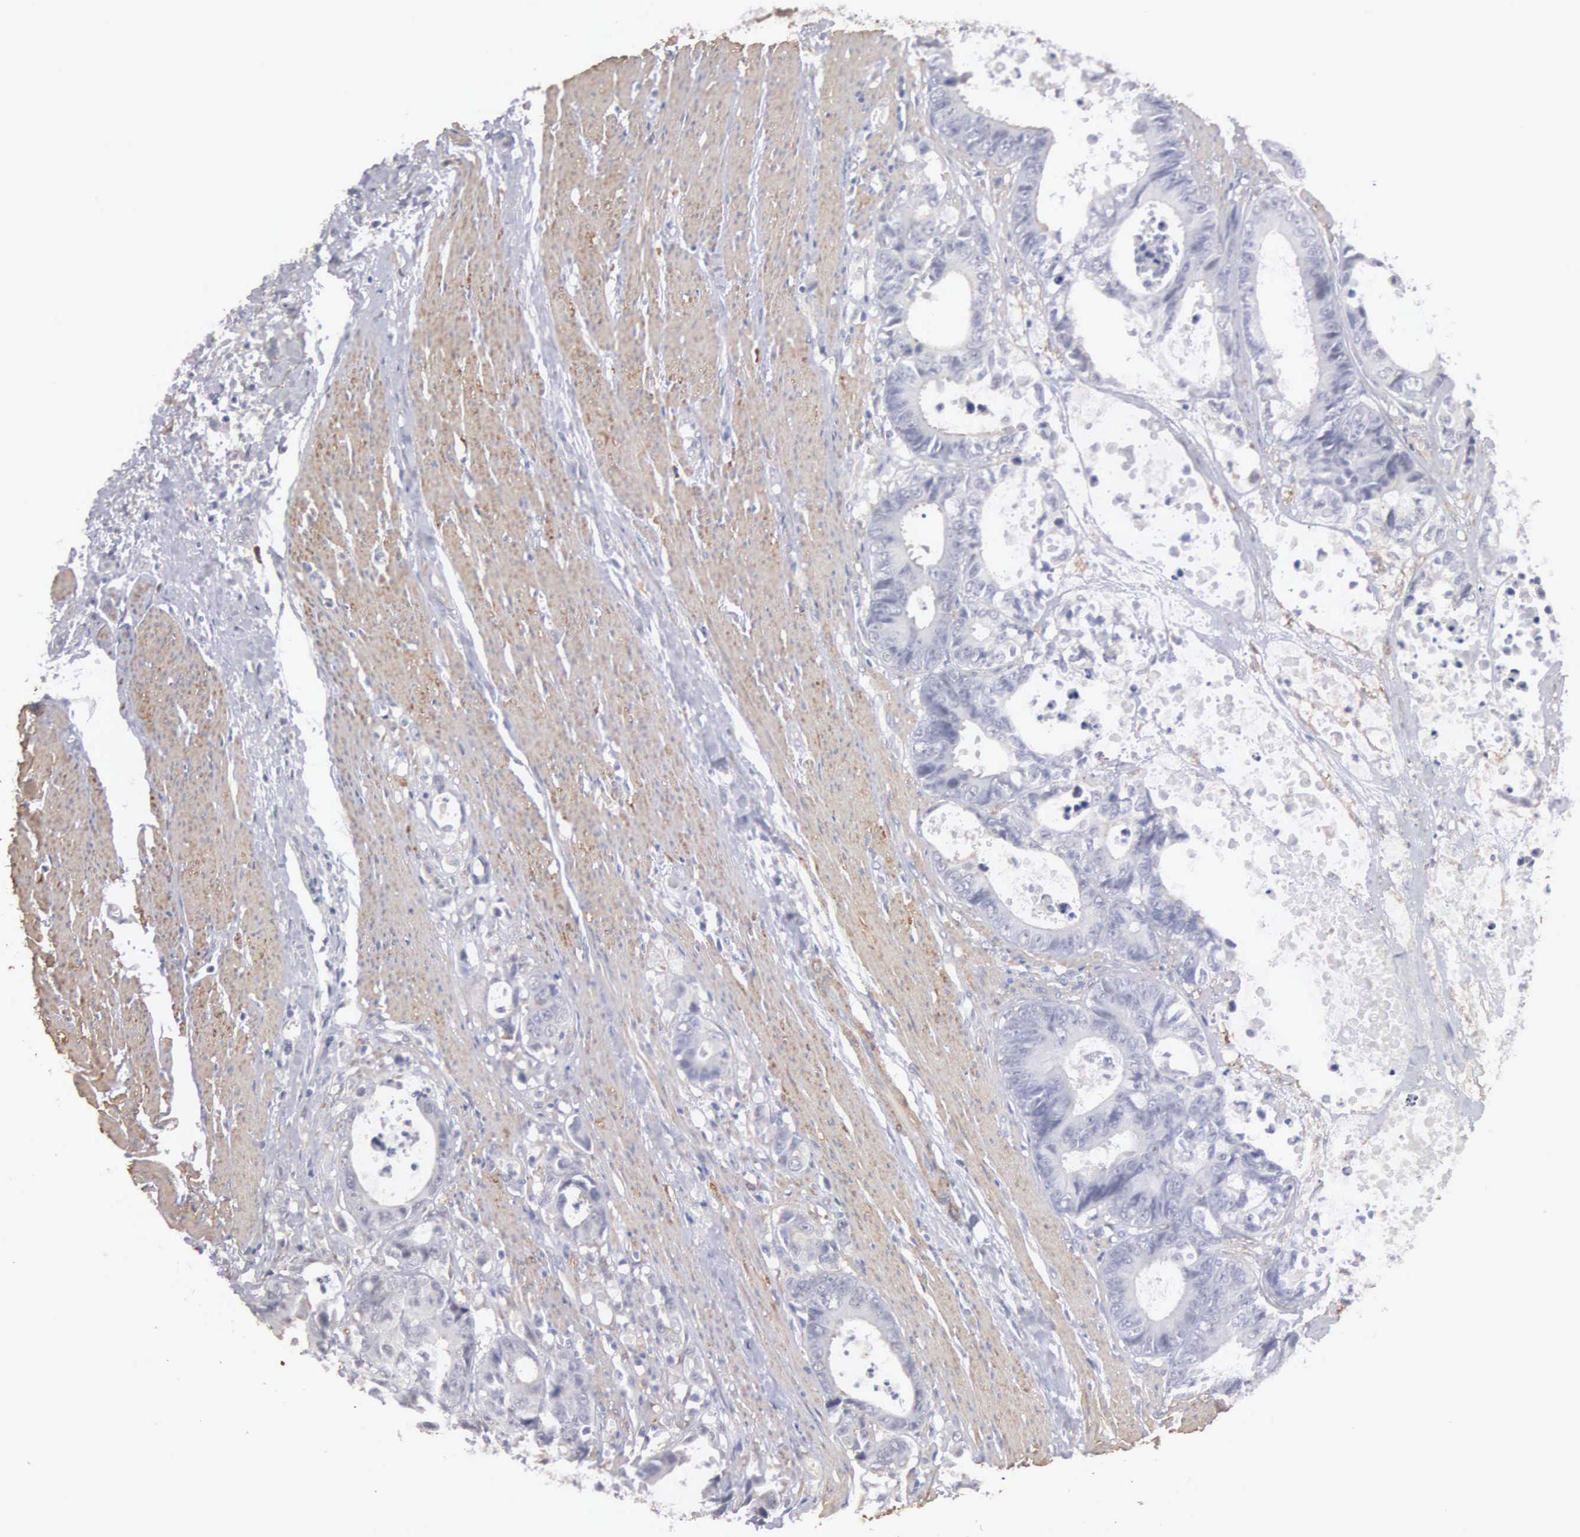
{"staining": {"intensity": "negative", "quantity": "none", "location": "none"}, "tissue": "colorectal cancer", "cell_type": "Tumor cells", "image_type": "cancer", "snomed": [{"axis": "morphology", "description": "Adenocarcinoma, NOS"}, {"axis": "topography", "description": "Rectum"}], "caption": "An image of human colorectal cancer (adenocarcinoma) is negative for staining in tumor cells.", "gene": "ELFN2", "patient": {"sex": "female", "age": 98}}